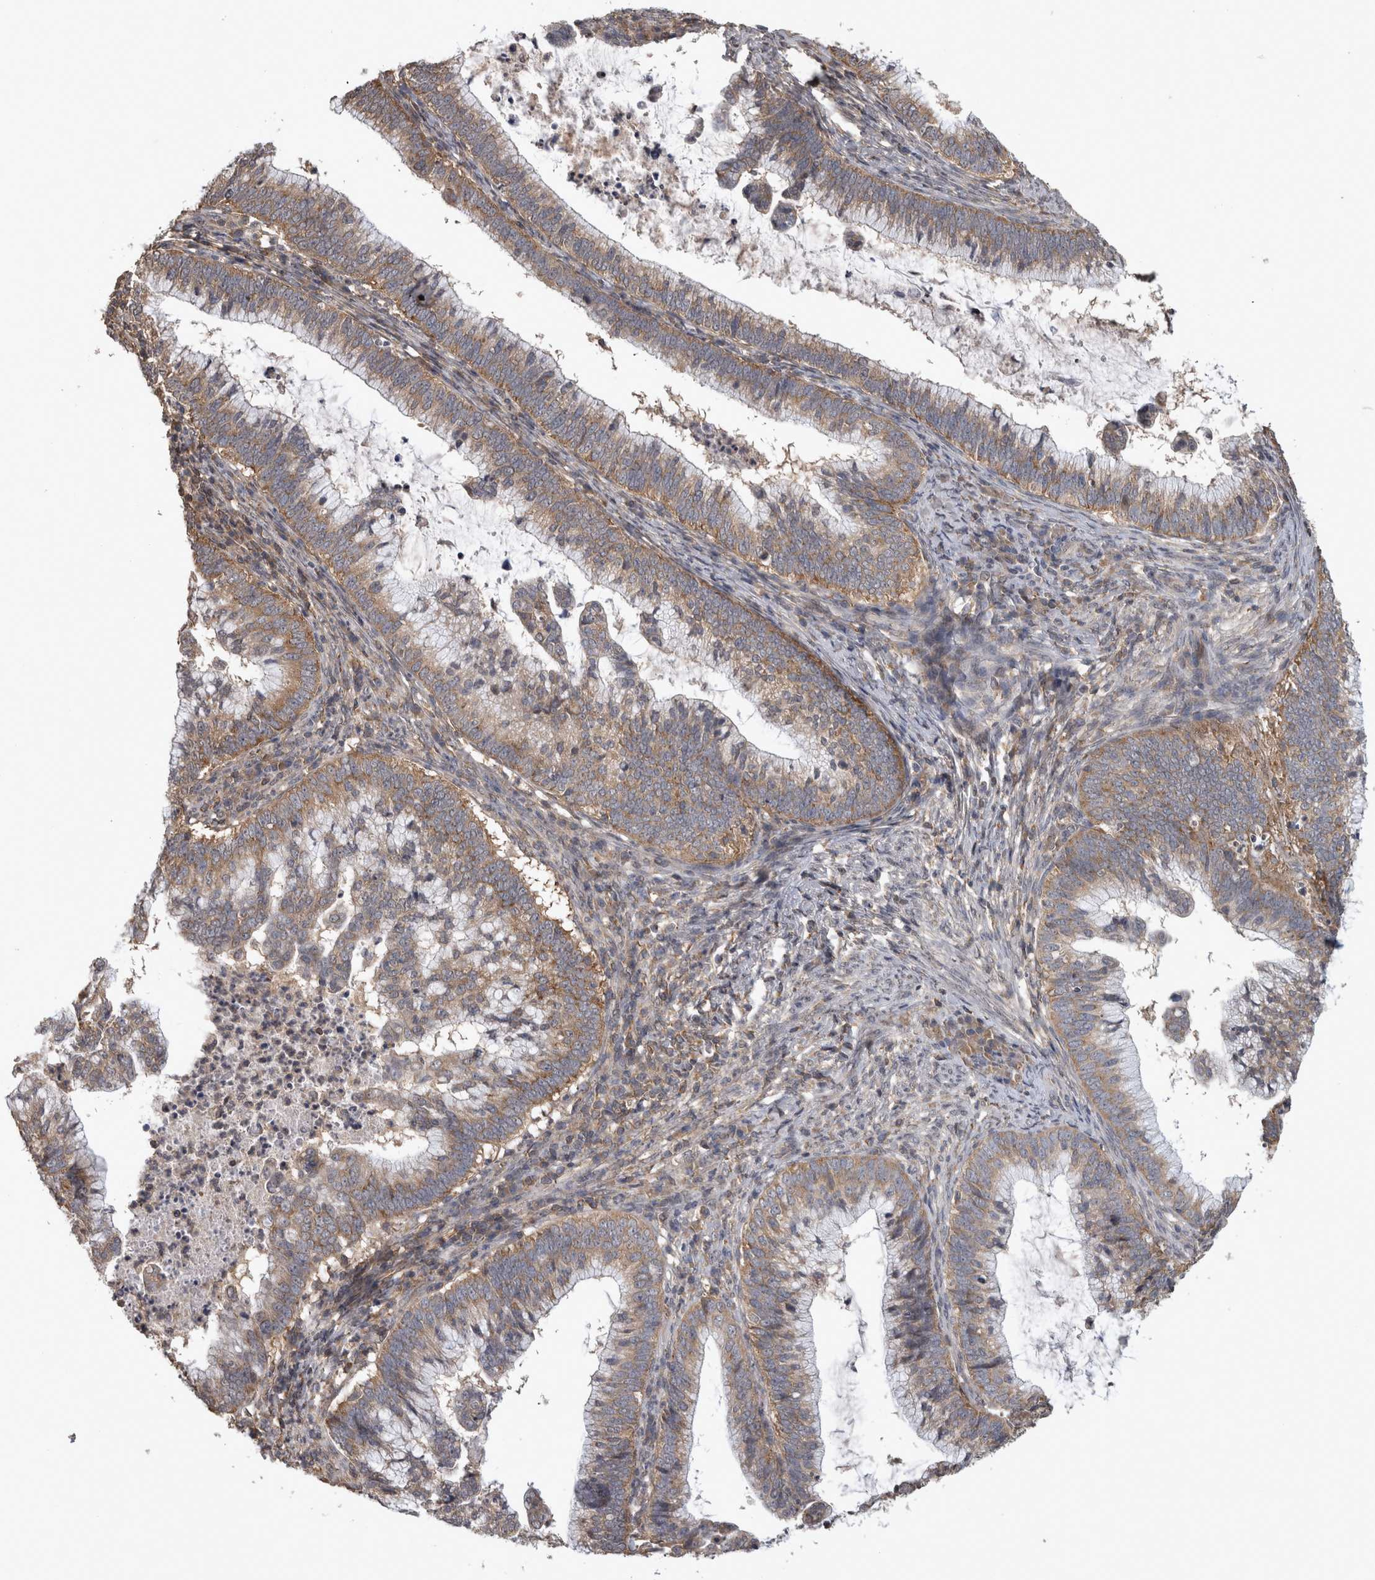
{"staining": {"intensity": "moderate", "quantity": ">75%", "location": "cytoplasmic/membranous"}, "tissue": "cervical cancer", "cell_type": "Tumor cells", "image_type": "cancer", "snomed": [{"axis": "morphology", "description": "Adenocarcinoma, NOS"}, {"axis": "topography", "description": "Cervix"}], "caption": "Cervical cancer stained with DAB IHC displays medium levels of moderate cytoplasmic/membranous staining in about >75% of tumor cells.", "gene": "ATXN2", "patient": {"sex": "female", "age": 36}}